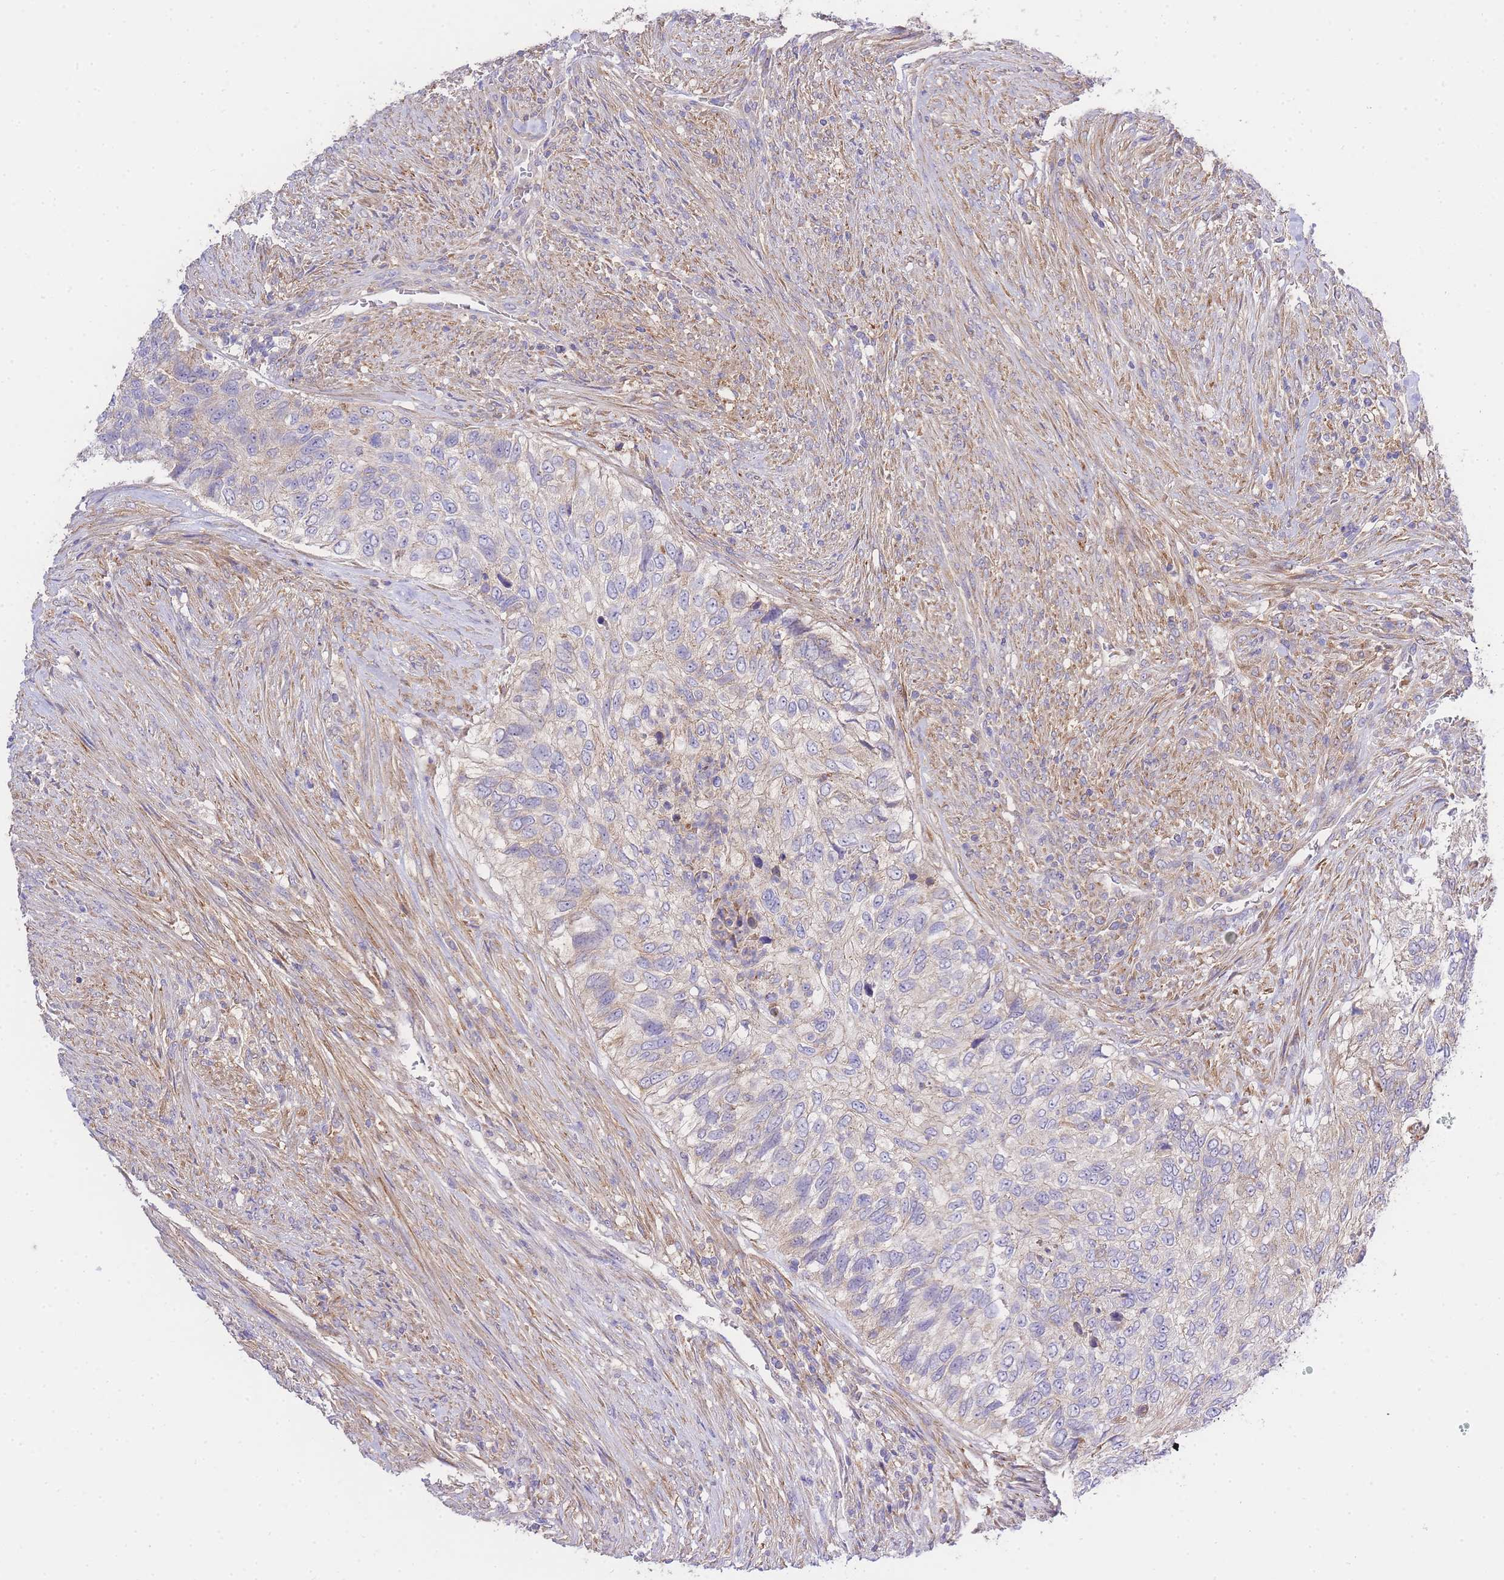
{"staining": {"intensity": "weak", "quantity": "<25%", "location": "cytoplasmic/membranous"}, "tissue": "urothelial cancer", "cell_type": "Tumor cells", "image_type": "cancer", "snomed": [{"axis": "morphology", "description": "Urothelial carcinoma, High grade"}, {"axis": "topography", "description": "Urinary bladder"}], "caption": "Immunohistochemistry (IHC) photomicrograph of neoplastic tissue: urothelial carcinoma (high-grade) stained with DAB (3,3'-diaminobenzidine) reveals no significant protein positivity in tumor cells. The staining was performed using DAB to visualize the protein expression in brown, while the nuclei were stained in blue with hematoxylin (Magnification: 20x).", "gene": "INSYN2B", "patient": {"sex": "female", "age": 60}}